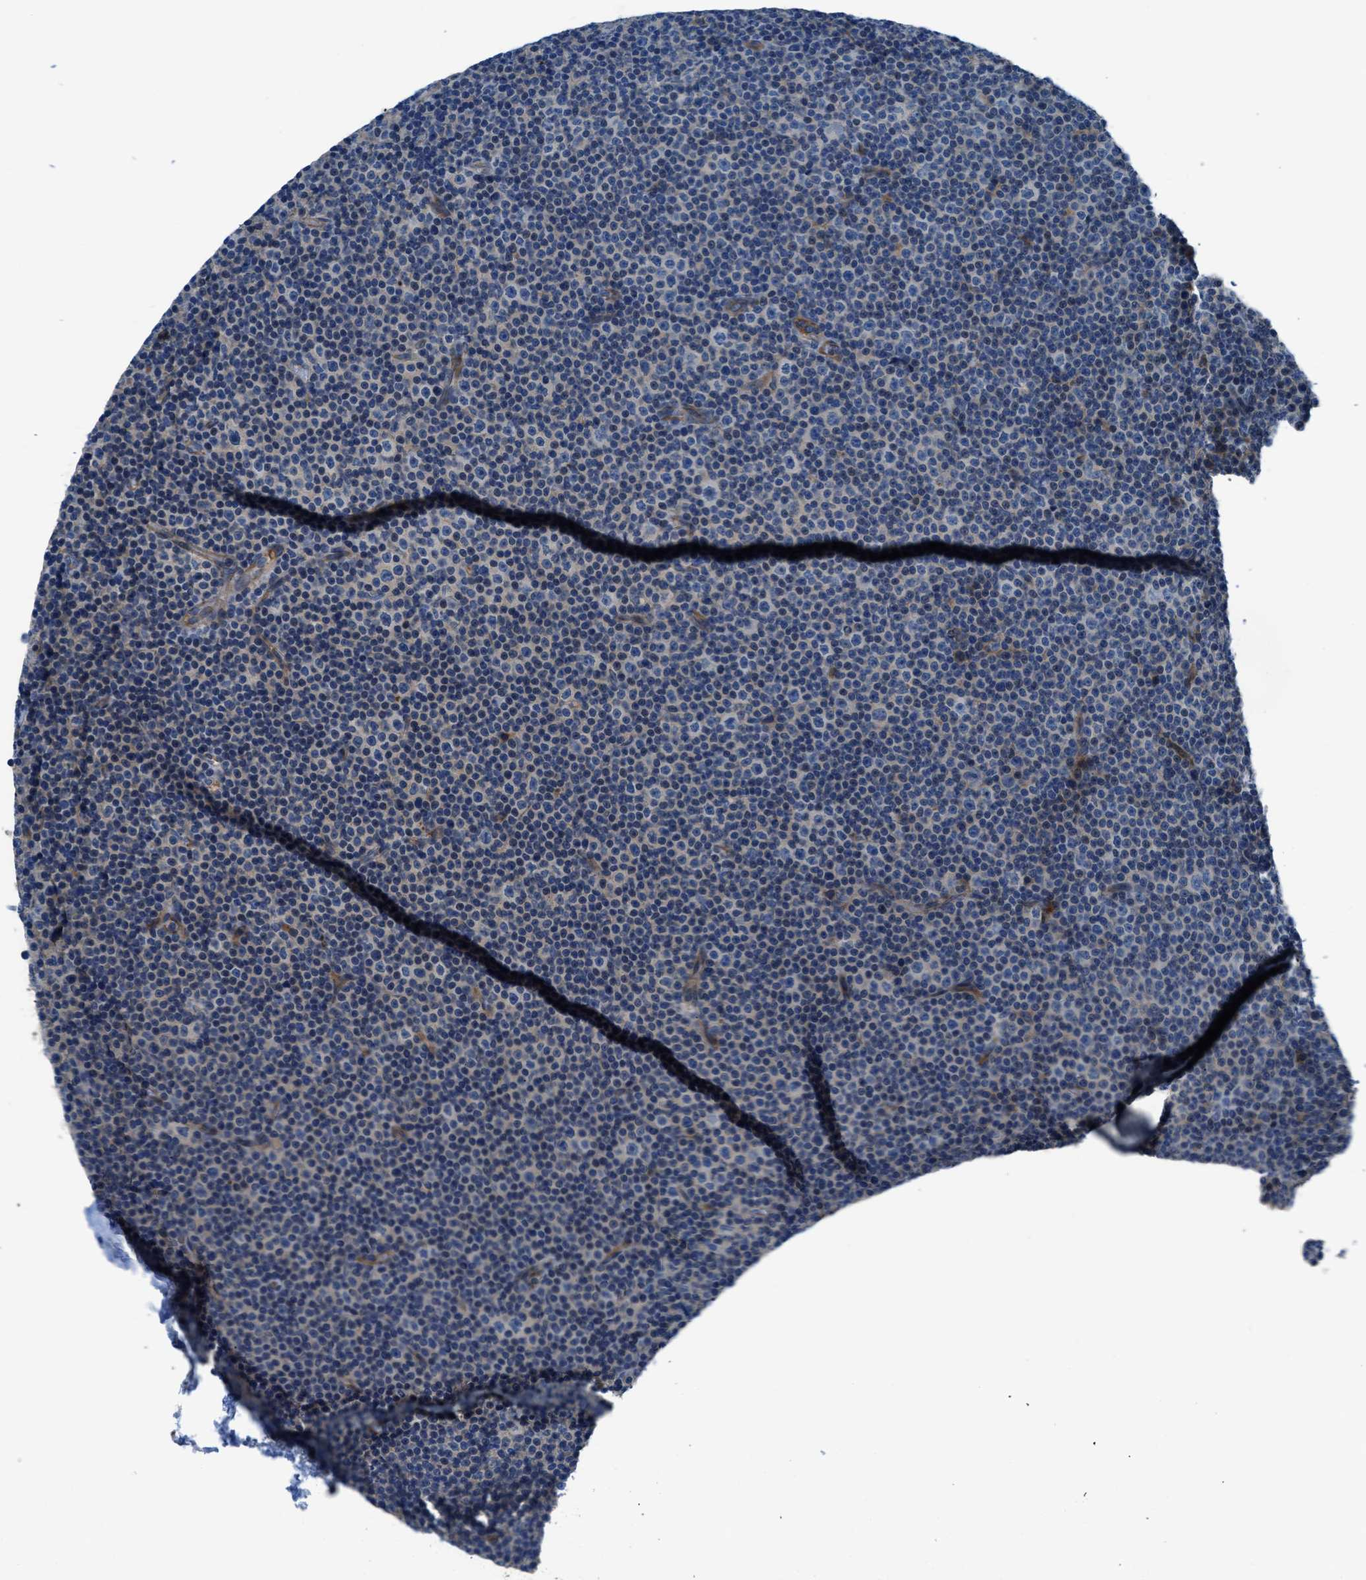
{"staining": {"intensity": "negative", "quantity": "none", "location": "none"}, "tissue": "lymphoma", "cell_type": "Tumor cells", "image_type": "cancer", "snomed": [{"axis": "morphology", "description": "Malignant lymphoma, non-Hodgkin's type, Low grade"}, {"axis": "topography", "description": "Lymph node"}], "caption": "The immunohistochemistry (IHC) image has no significant staining in tumor cells of lymphoma tissue.", "gene": "SLC38A6", "patient": {"sex": "female", "age": 67}}